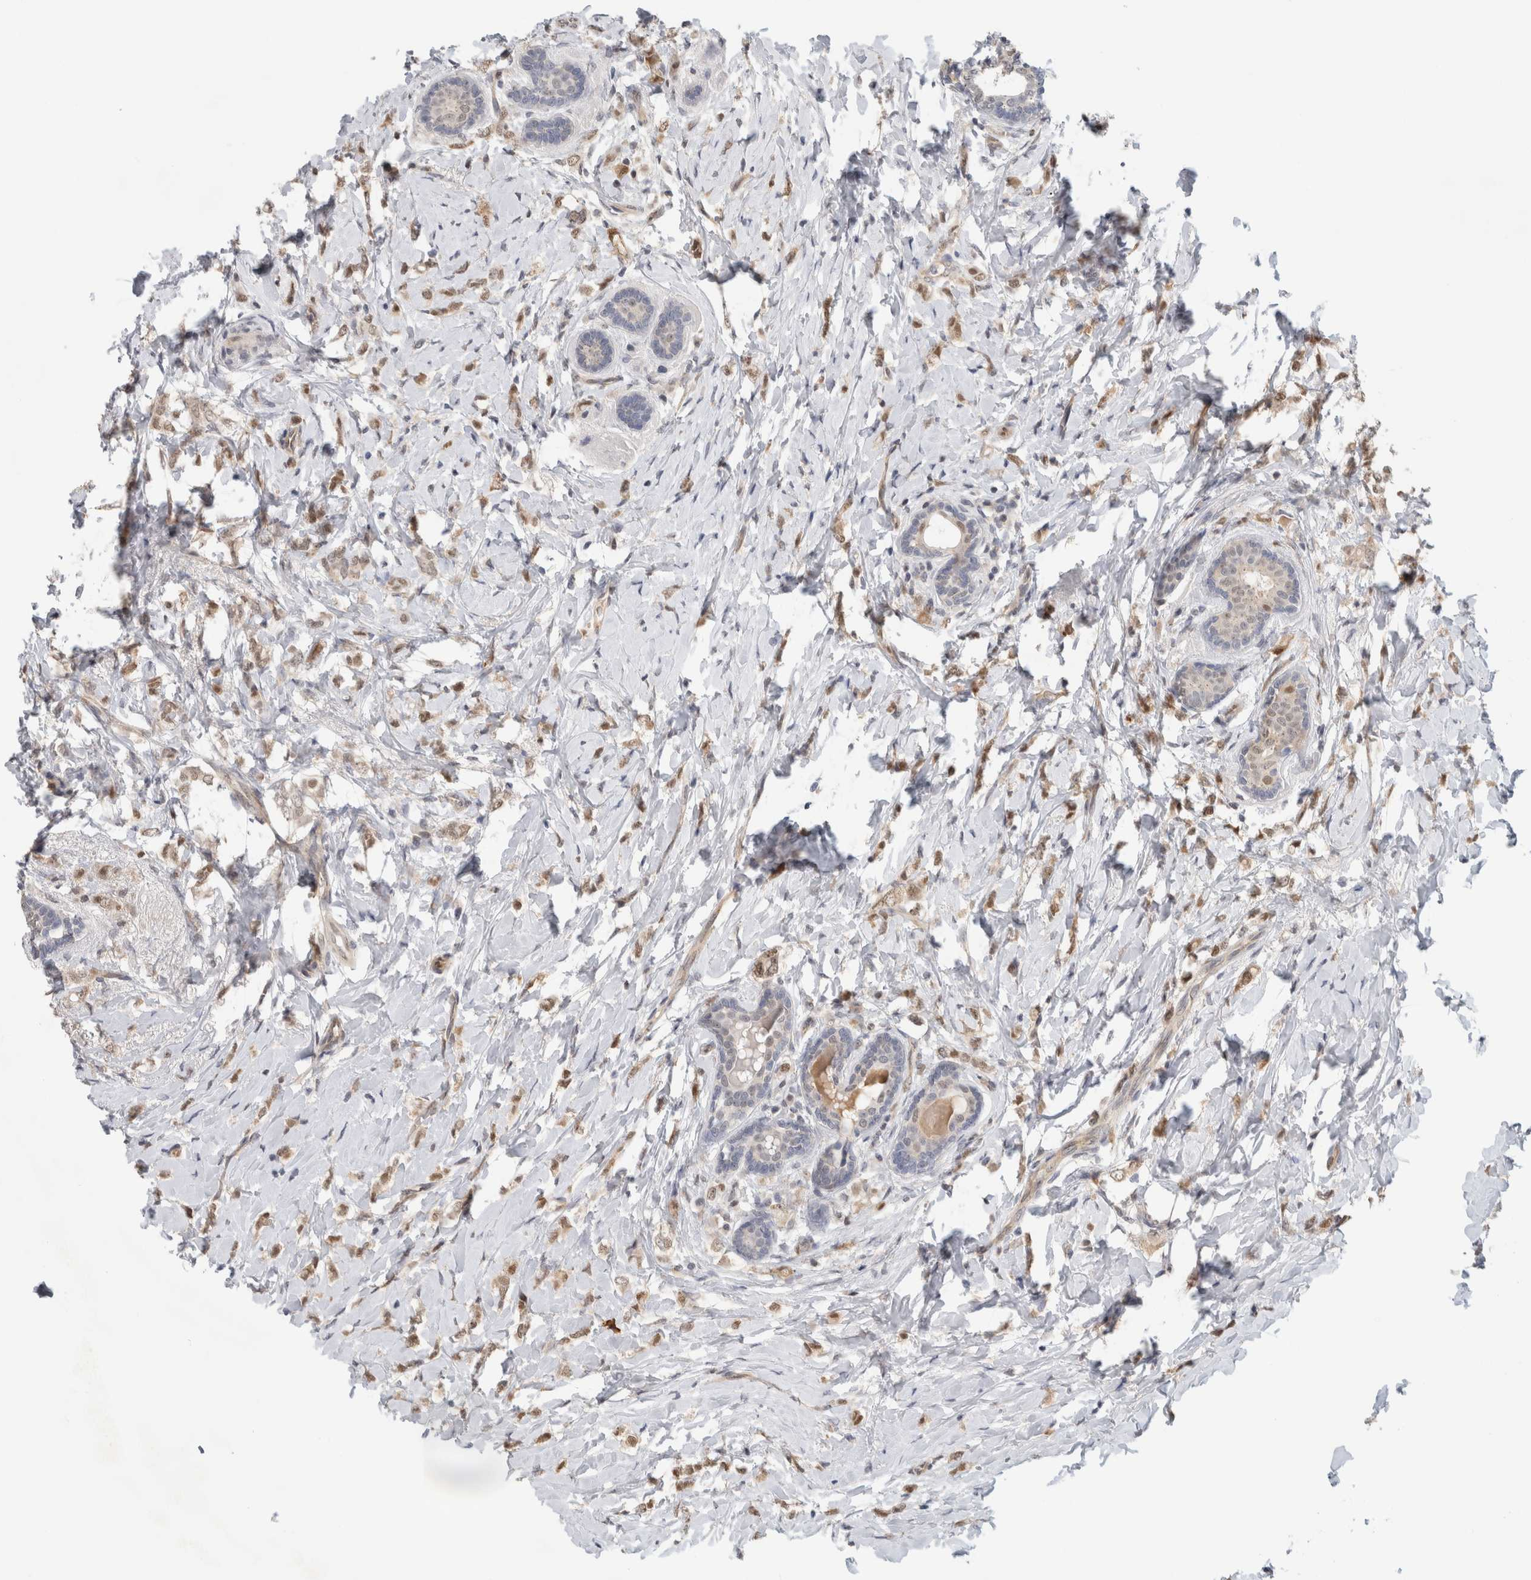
{"staining": {"intensity": "weak", "quantity": ">75%", "location": "cytoplasmic/membranous,nuclear"}, "tissue": "breast cancer", "cell_type": "Tumor cells", "image_type": "cancer", "snomed": [{"axis": "morphology", "description": "Normal tissue, NOS"}, {"axis": "morphology", "description": "Lobular carcinoma"}, {"axis": "topography", "description": "Breast"}], "caption": "This is a histology image of IHC staining of breast lobular carcinoma, which shows weak expression in the cytoplasmic/membranous and nuclear of tumor cells.", "gene": "EIF4G3", "patient": {"sex": "female", "age": 47}}